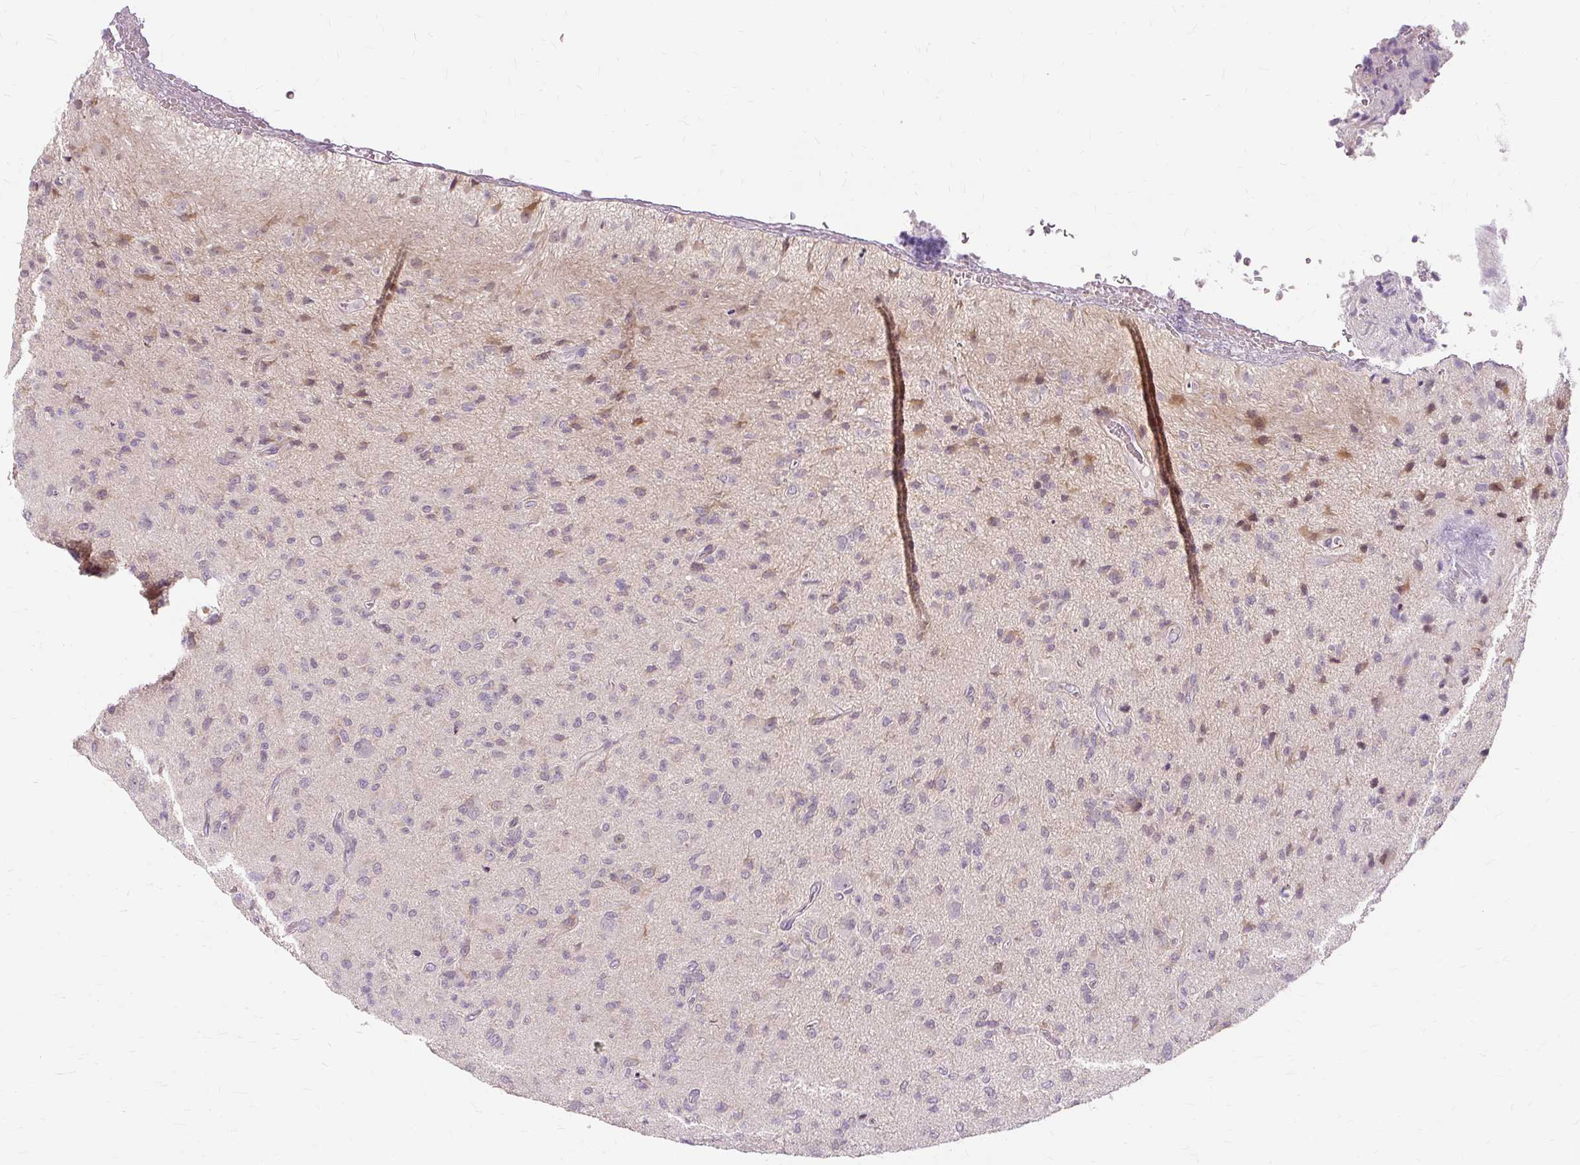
{"staining": {"intensity": "weak", "quantity": "<25%", "location": "cytoplasmic/membranous"}, "tissue": "glioma", "cell_type": "Tumor cells", "image_type": "cancer", "snomed": [{"axis": "morphology", "description": "Glioma, malignant, High grade"}, {"axis": "topography", "description": "Brain"}], "caption": "Tumor cells show no significant positivity in glioma. Nuclei are stained in blue.", "gene": "MMACHC", "patient": {"sex": "male", "age": 36}}